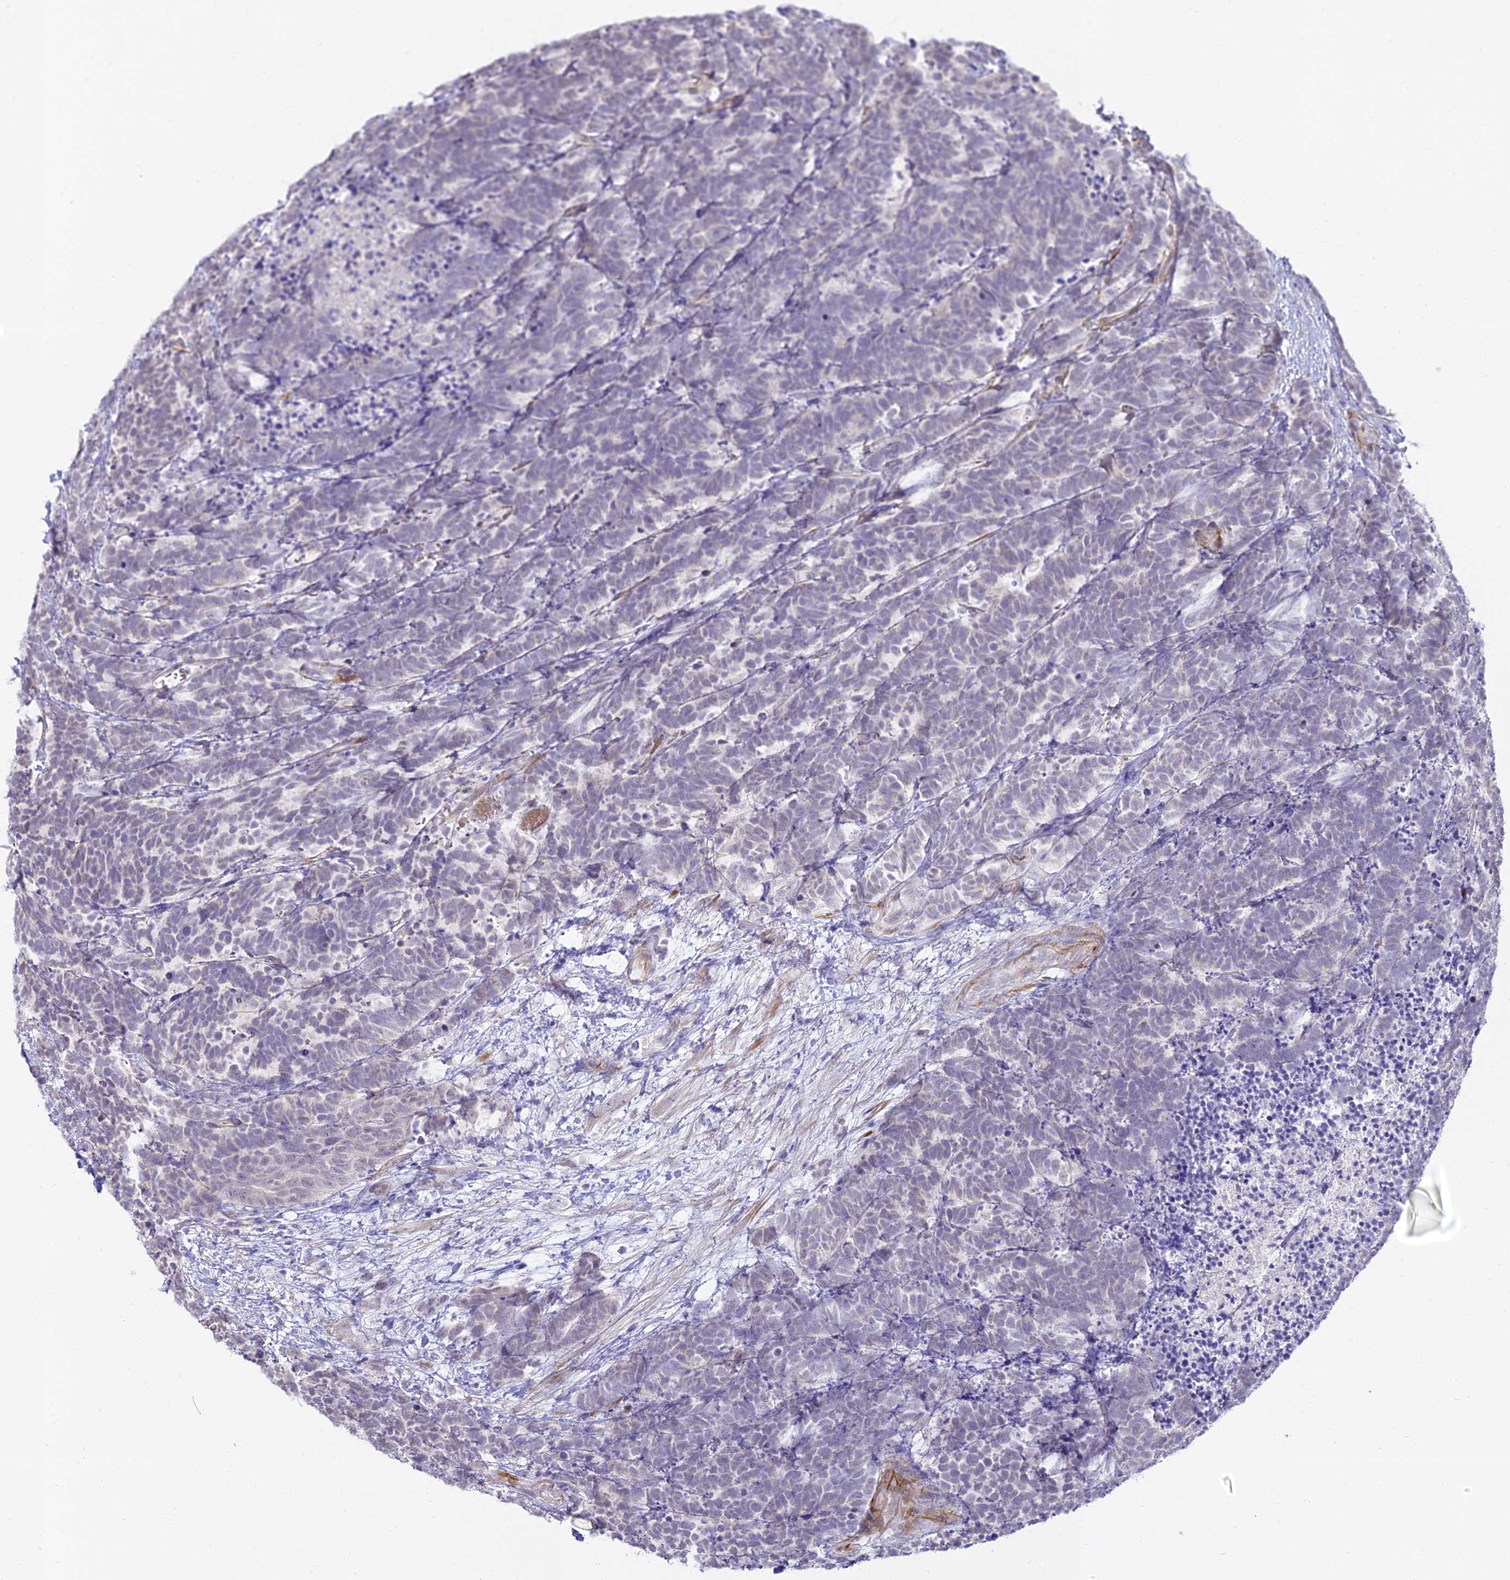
{"staining": {"intensity": "negative", "quantity": "none", "location": "none"}, "tissue": "carcinoid", "cell_type": "Tumor cells", "image_type": "cancer", "snomed": [{"axis": "morphology", "description": "Carcinoma, NOS"}, {"axis": "morphology", "description": "Carcinoid, malignant, NOS"}, {"axis": "topography", "description": "Urinary bladder"}], "caption": "Carcinoma stained for a protein using immunohistochemistry (IHC) exhibits no expression tumor cells.", "gene": "ALPG", "patient": {"sex": "male", "age": 57}}